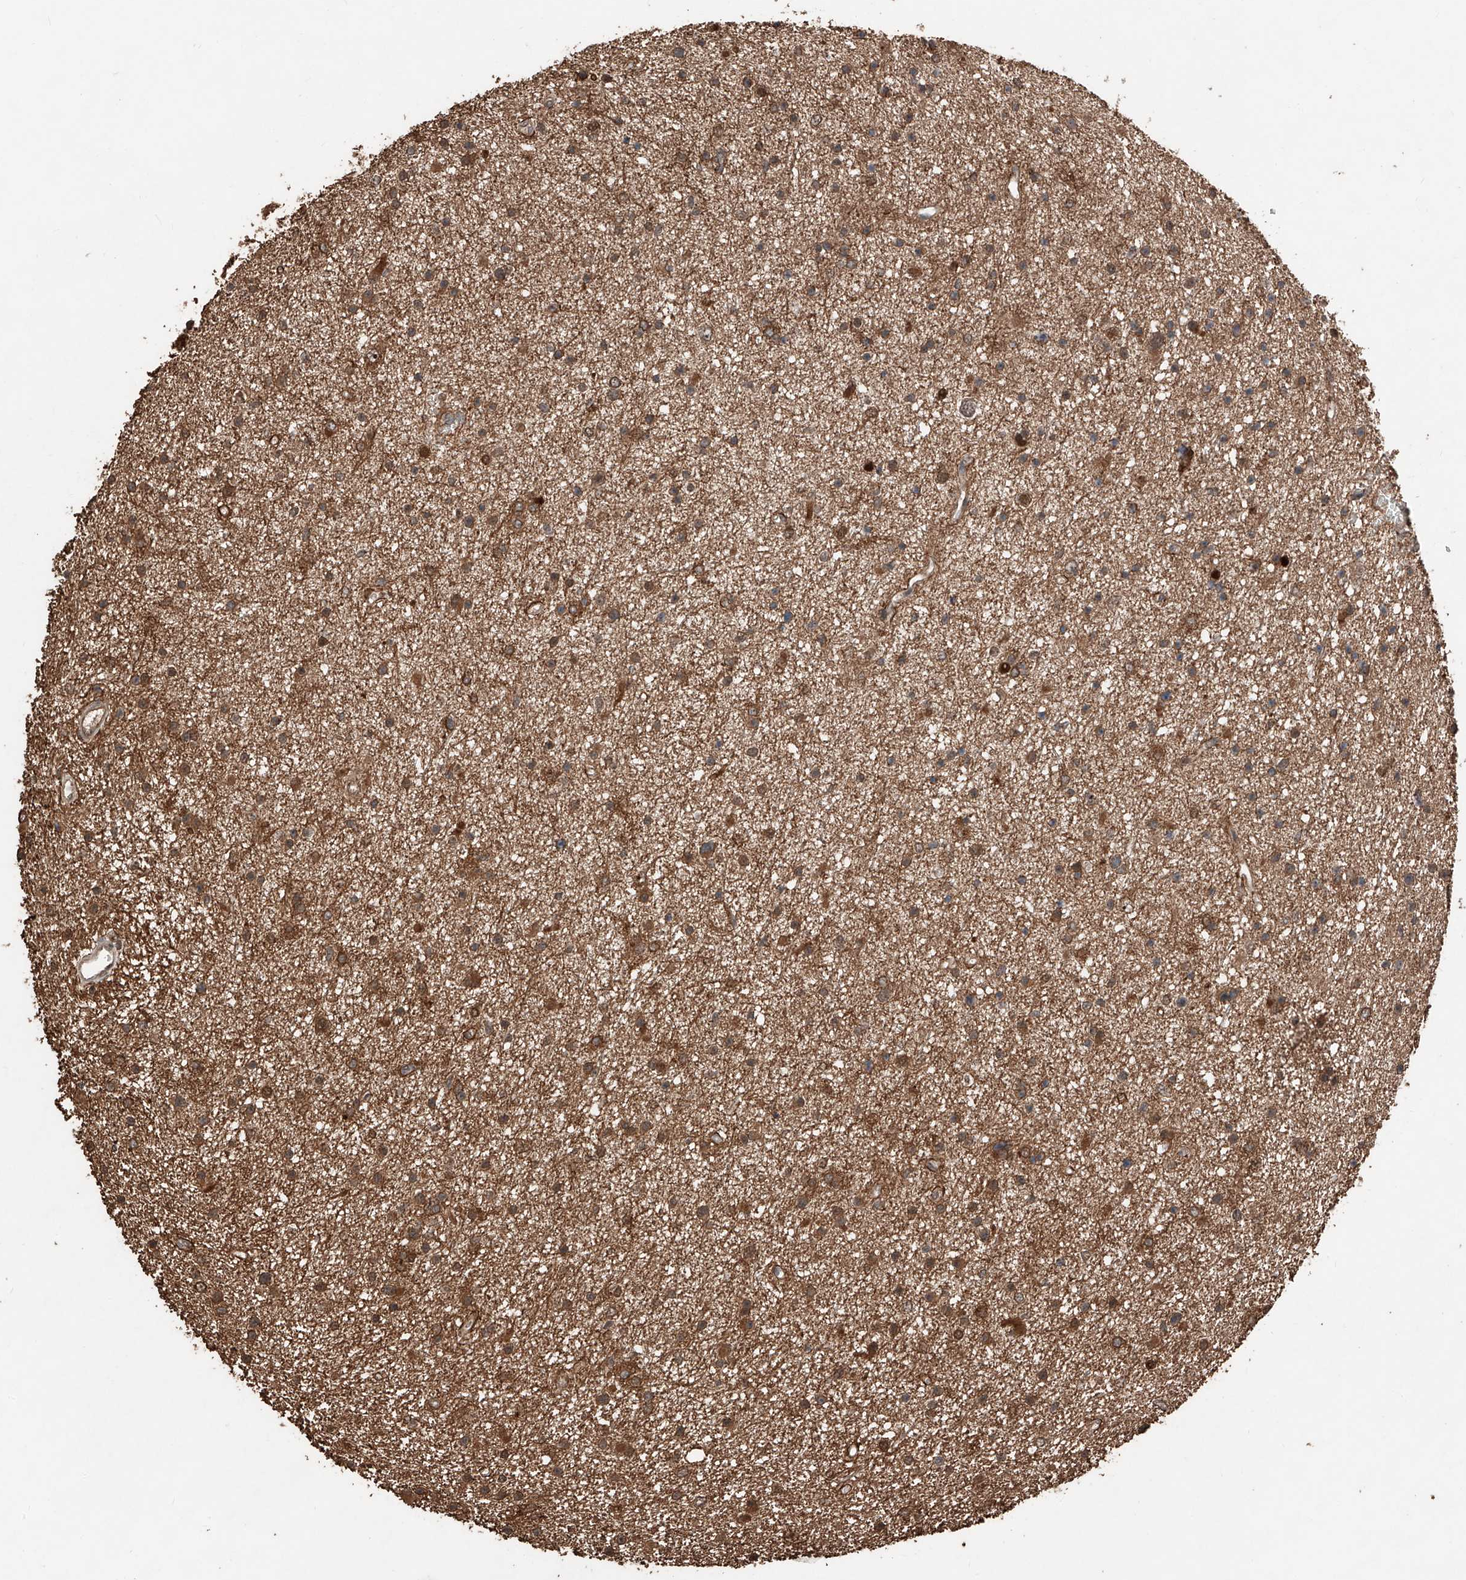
{"staining": {"intensity": "moderate", "quantity": ">75%", "location": "cytoplasmic/membranous"}, "tissue": "glioma", "cell_type": "Tumor cells", "image_type": "cancer", "snomed": [{"axis": "morphology", "description": "Glioma, malignant, Low grade"}, {"axis": "topography", "description": "Cerebral cortex"}], "caption": "Immunohistochemistry (IHC) (DAB) staining of malignant low-grade glioma exhibits moderate cytoplasmic/membranous protein expression in about >75% of tumor cells.", "gene": "RMND1", "patient": {"sex": "female", "age": 39}}